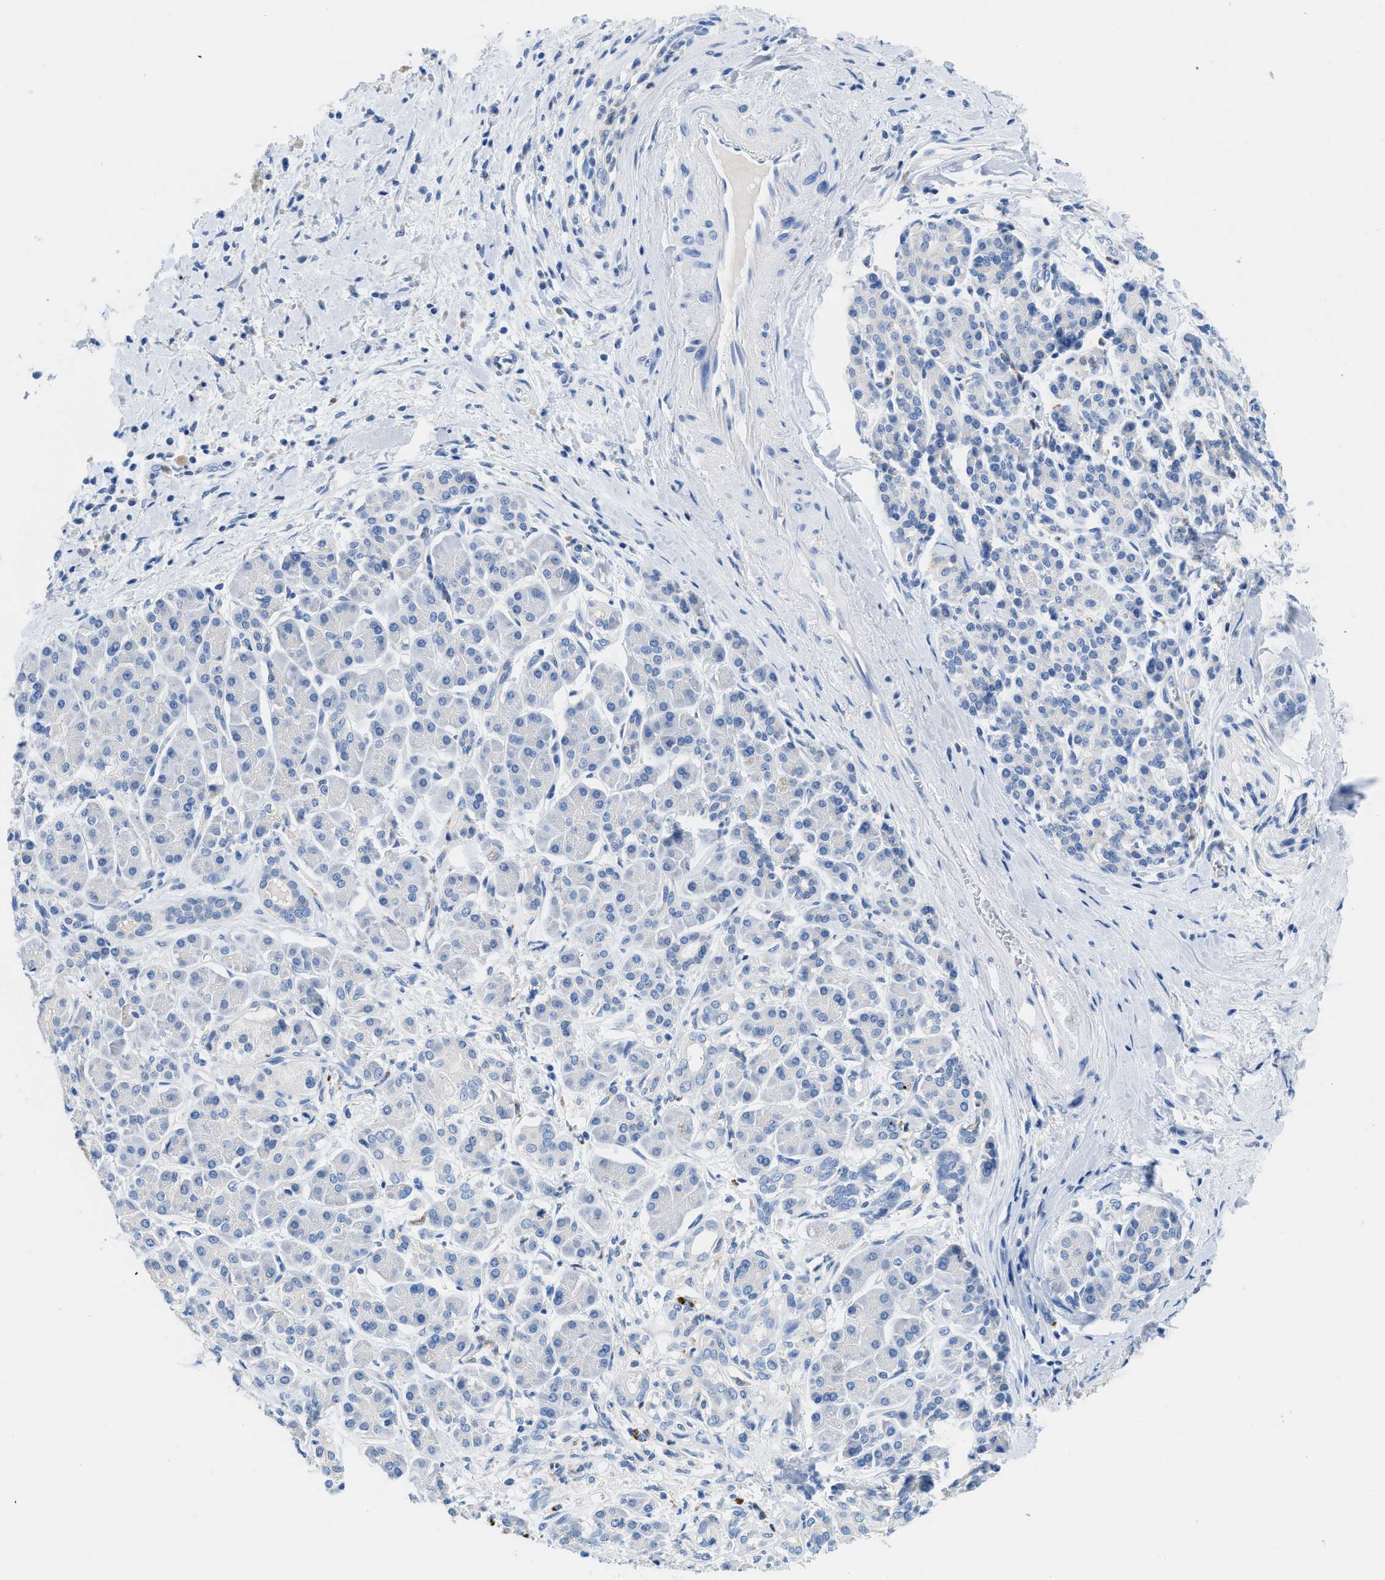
{"staining": {"intensity": "negative", "quantity": "none", "location": "none"}, "tissue": "pancreatic cancer", "cell_type": "Tumor cells", "image_type": "cancer", "snomed": [{"axis": "morphology", "description": "Adenocarcinoma, NOS"}, {"axis": "topography", "description": "Pancreas"}], "caption": "IHC of human adenocarcinoma (pancreatic) shows no expression in tumor cells.", "gene": "NEB", "patient": {"sex": "male", "age": 55}}